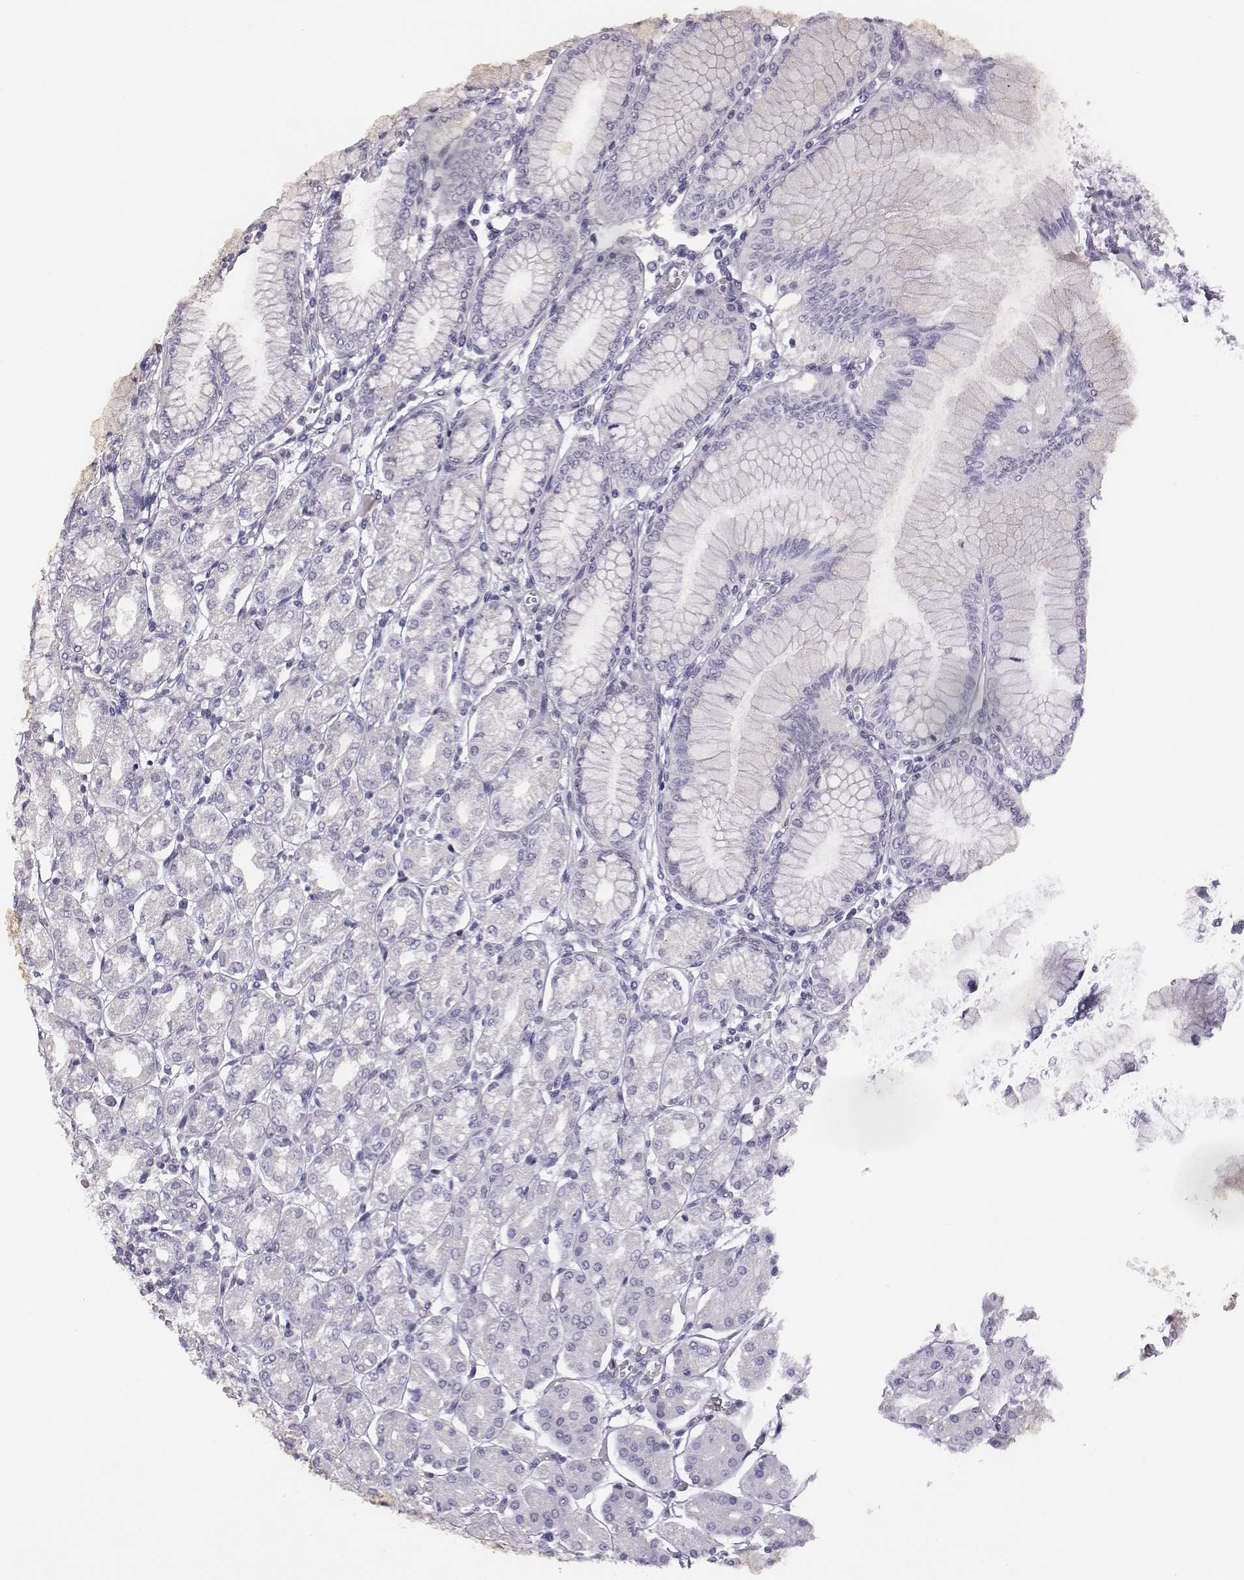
{"staining": {"intensity": "negative", "quantity": "none", "location": "none"}, "tissue": "stomach", "cell_type": "Glandular cells", "image_type": "normal", "snomed": [{"axis": "morphology", "description": "Normal tissue, NOS"}, {"axis": "topography", "description": "Skeletal muscle"}, {"axis": "topography", "description": "Stomach"}], "caption": "Human stomach stained for a protein using IHC demonstrates no staining in glandular cells.", "gene": "ADAM7", "patient": {"sex": "female", "age": 57}}